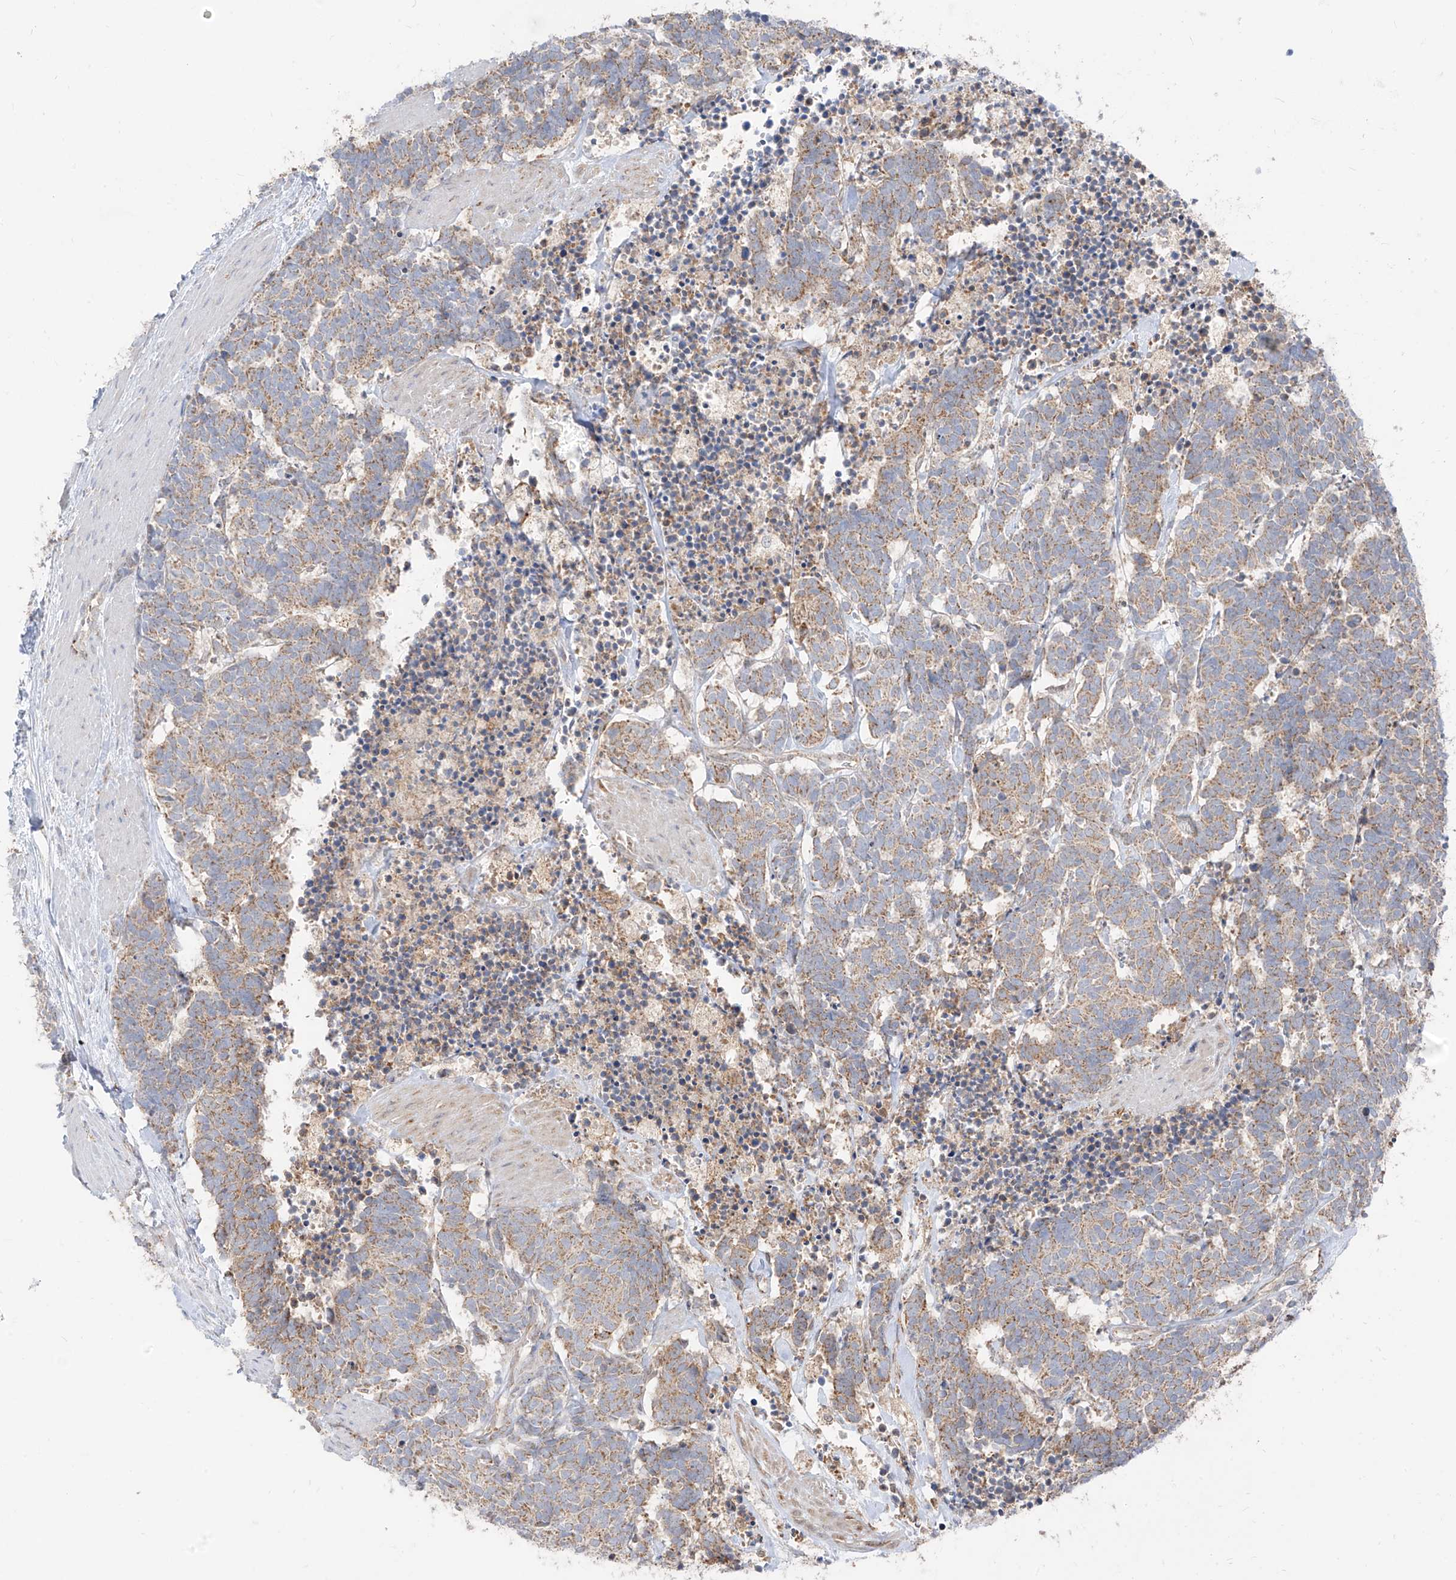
{"staining": {"intensity": "weak", "quantity": ">75%", "location": "cytoplasmic/membranous"}, "tissue": "carcinoid", "cell_type": "Tumor cells", "image_type": "cancer", "snomed": [{"axis": "morphology", "description": "Carcinoma, NOS"}, {"axis": "morphology", "description": "Carcinoid, malignant, NOS"}, {"axis": "topography", "description": "Urinary bladder"}], "caption": "IHC staining of carcinoid, which displays low levels of weak cytoplasmic/membranous staining in about >75% of tumor cells indicating weak cytoplasmic/membranous protein staining. The staining was performed using DAB (3,3'-diaminobenzidine) (brown) for protein detection and nuclei were counterstained in hematoxylin (blue).", "gene": "ETHE1", "patient": {"sex": "male", "age": 57}}